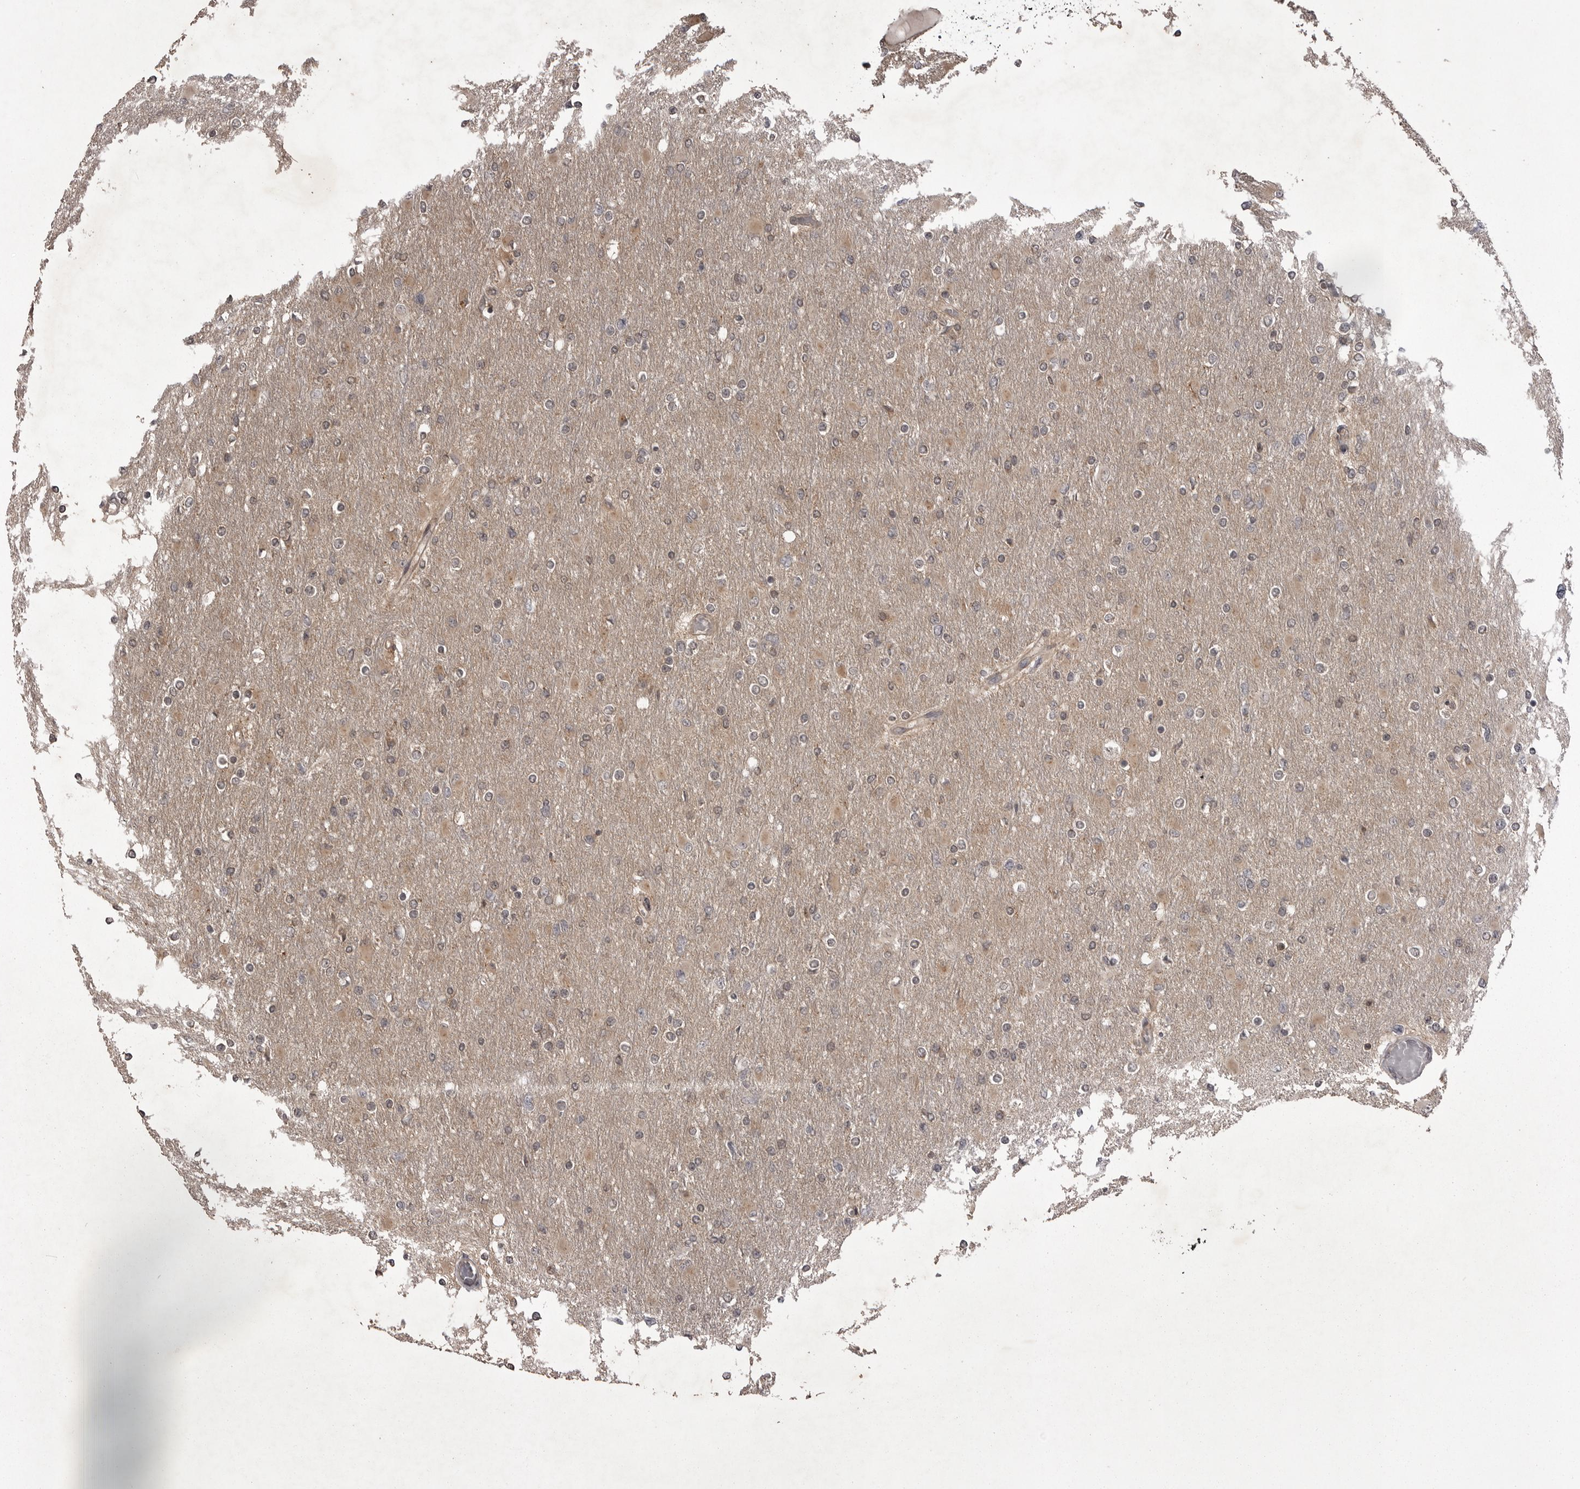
{"staining": {"intensity": "weak", "quantity": "<25%", "location": "cytoplasmic/membranous"}, "tissue": "glioma", "cell_type": "Tumor cells", "image_type": "cancer", "snomed": [{"axis": "morphology", "description": "Glioma, malignant, High grade"}, {"axis": "topography", "description": "Cerebral cortex"}], "caption": "IHC micrograph of malignant glioma (high-grade) stained for a protein (brown), which reveals no positivity in tumor cells.", "gene": "STK24", "patient": {"sex": "female", "age": 36}}